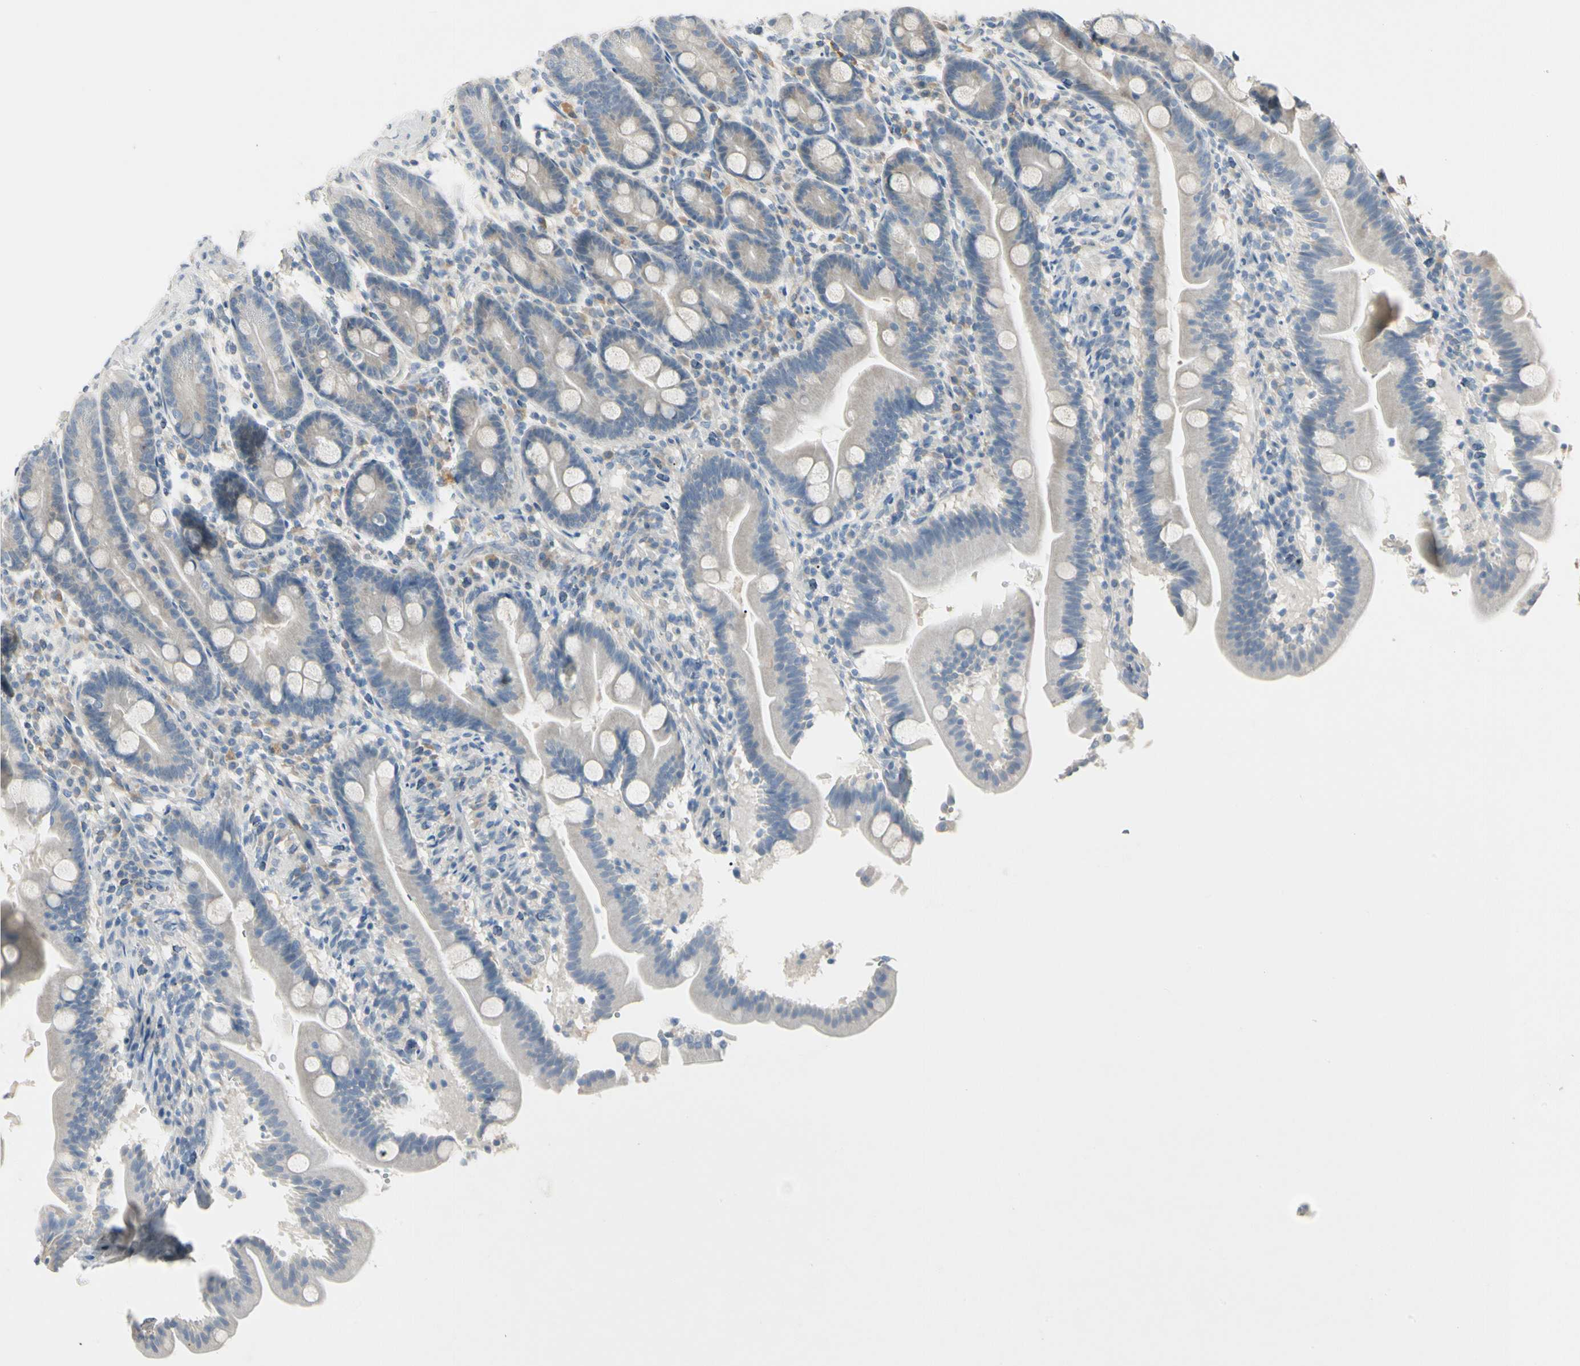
{"staining": {"intensity": "negative", "quantity": "none", "location": "none"}, "tissue": "duodenum", "cell_type": "Glandular cells", "image_type": "normal", "snomed": [{"axis": "morphology", "description": "Normal tissue, NOS"}, {"axis": "topography", "description": "Duodenum"}], "caption": "IHC micrograph of benign human duodenum stained for a protein (brown), which displays no positivity in glandular cells. The staining was performed using DAB (3,3'-diaminobenzidine) to visualize the protein expression in brown, while the nuclei were stained in blue with hematoxylin (Magnification: 20x).", "gene": "PRSS21", "patient": {"sex": "male", "age": 54}}